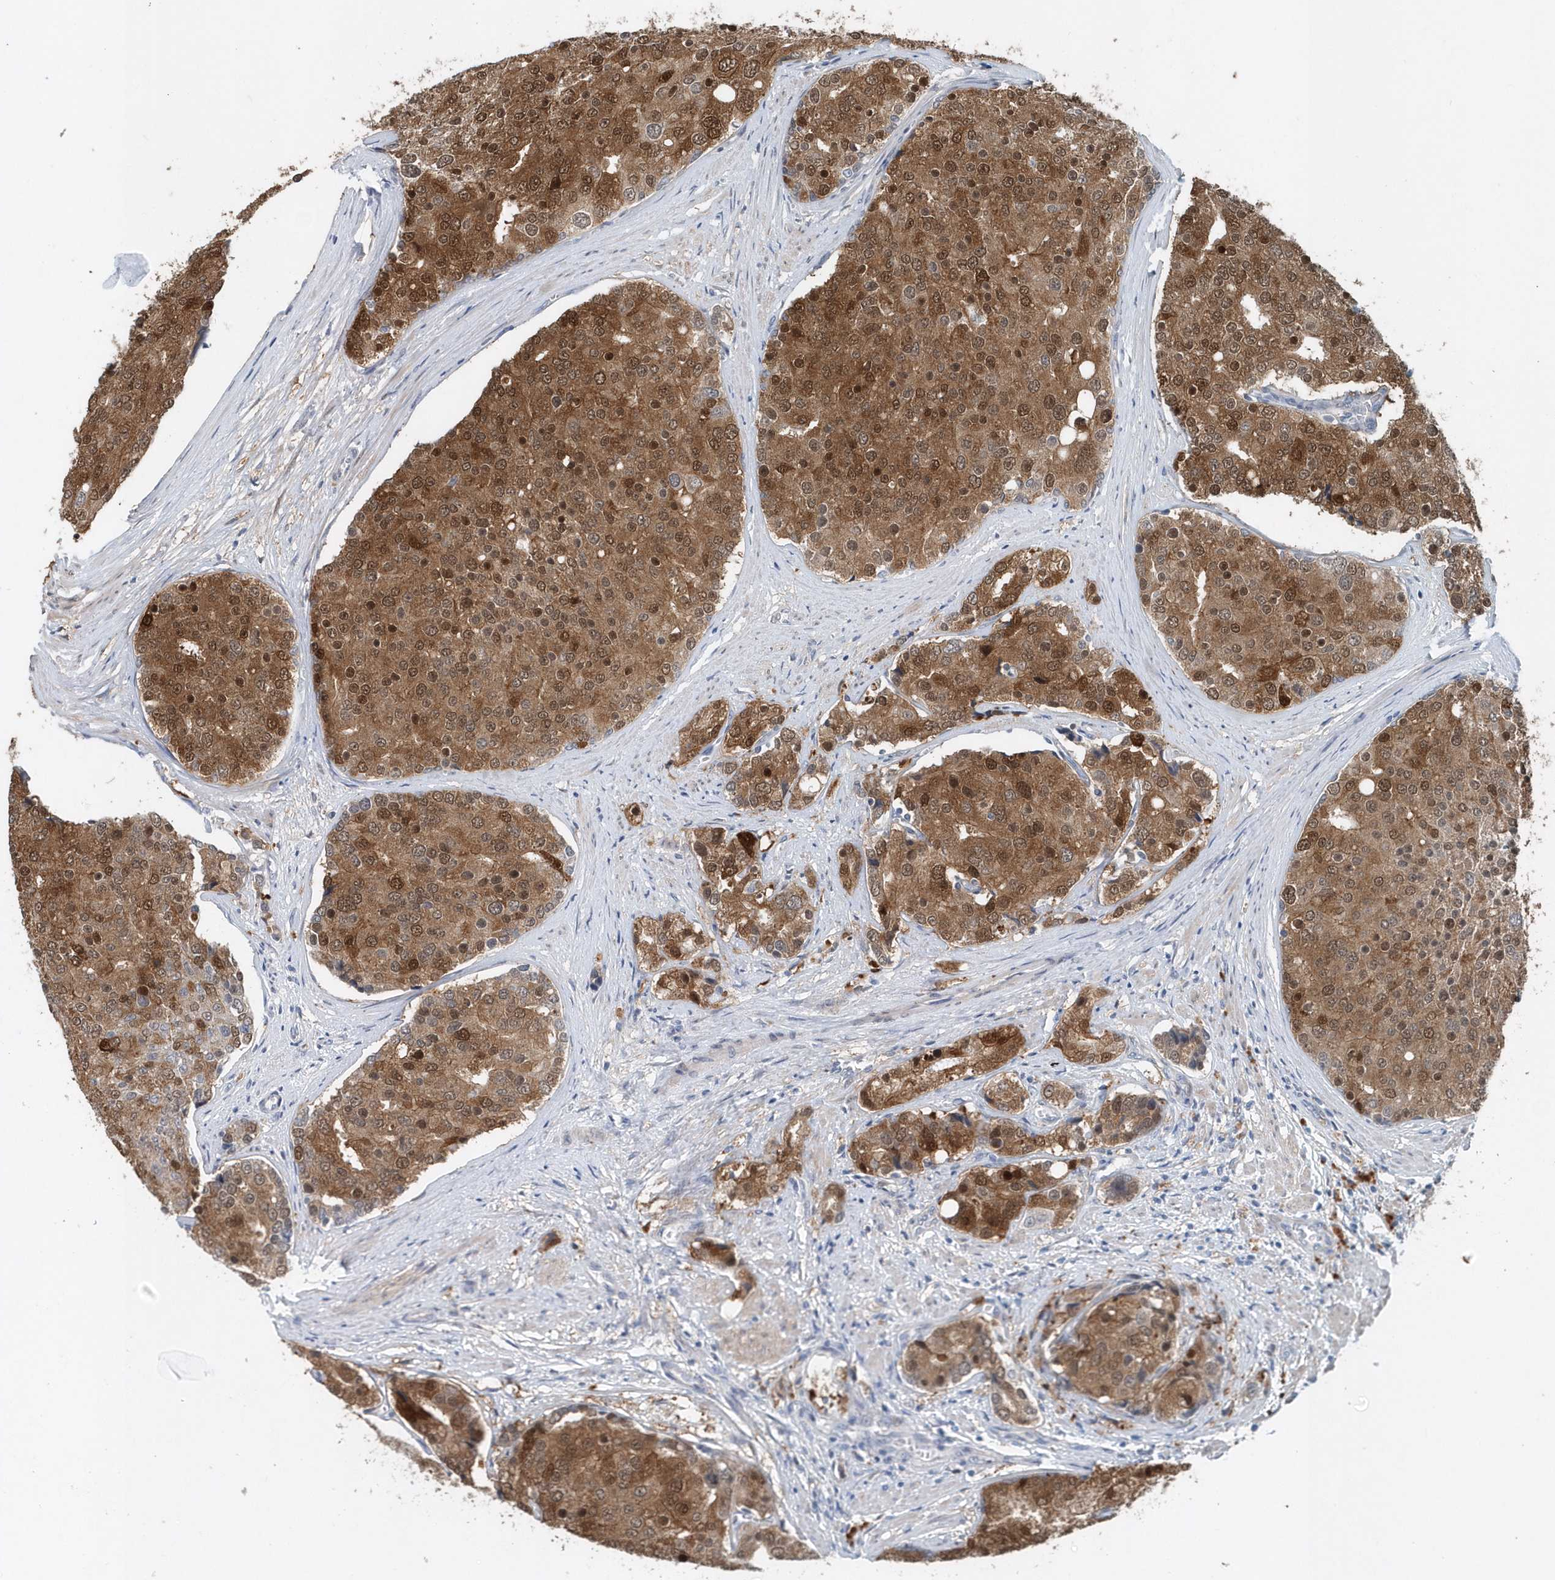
{"staining": {"intensity": "strong", "quantity": "25%-75%", "location": "cytoplasmic/membranous,nuclear"}, "tissue": "prostate cancer", "cell_type": "Tumor cells", "image_type": "cancer", "snomed": [{"axis": "morphology", "description": "Adenocarcinoma, High grade"}, {"axis": "topography", "description": "Prostate"}], "caption": "High-grade adenocarcinoma (prostate) was stained to show a protein in brown. There is high levels of strong cytoplasmic/membranous and nuclear positivity in about 25%-75% of tumor cells. (DAB (3,3'-diaminobenzidine) IHC with brightfield microscopy, high magnification).", "gene": "PFN2", "patient": {"sex": "male", "age": 50}}